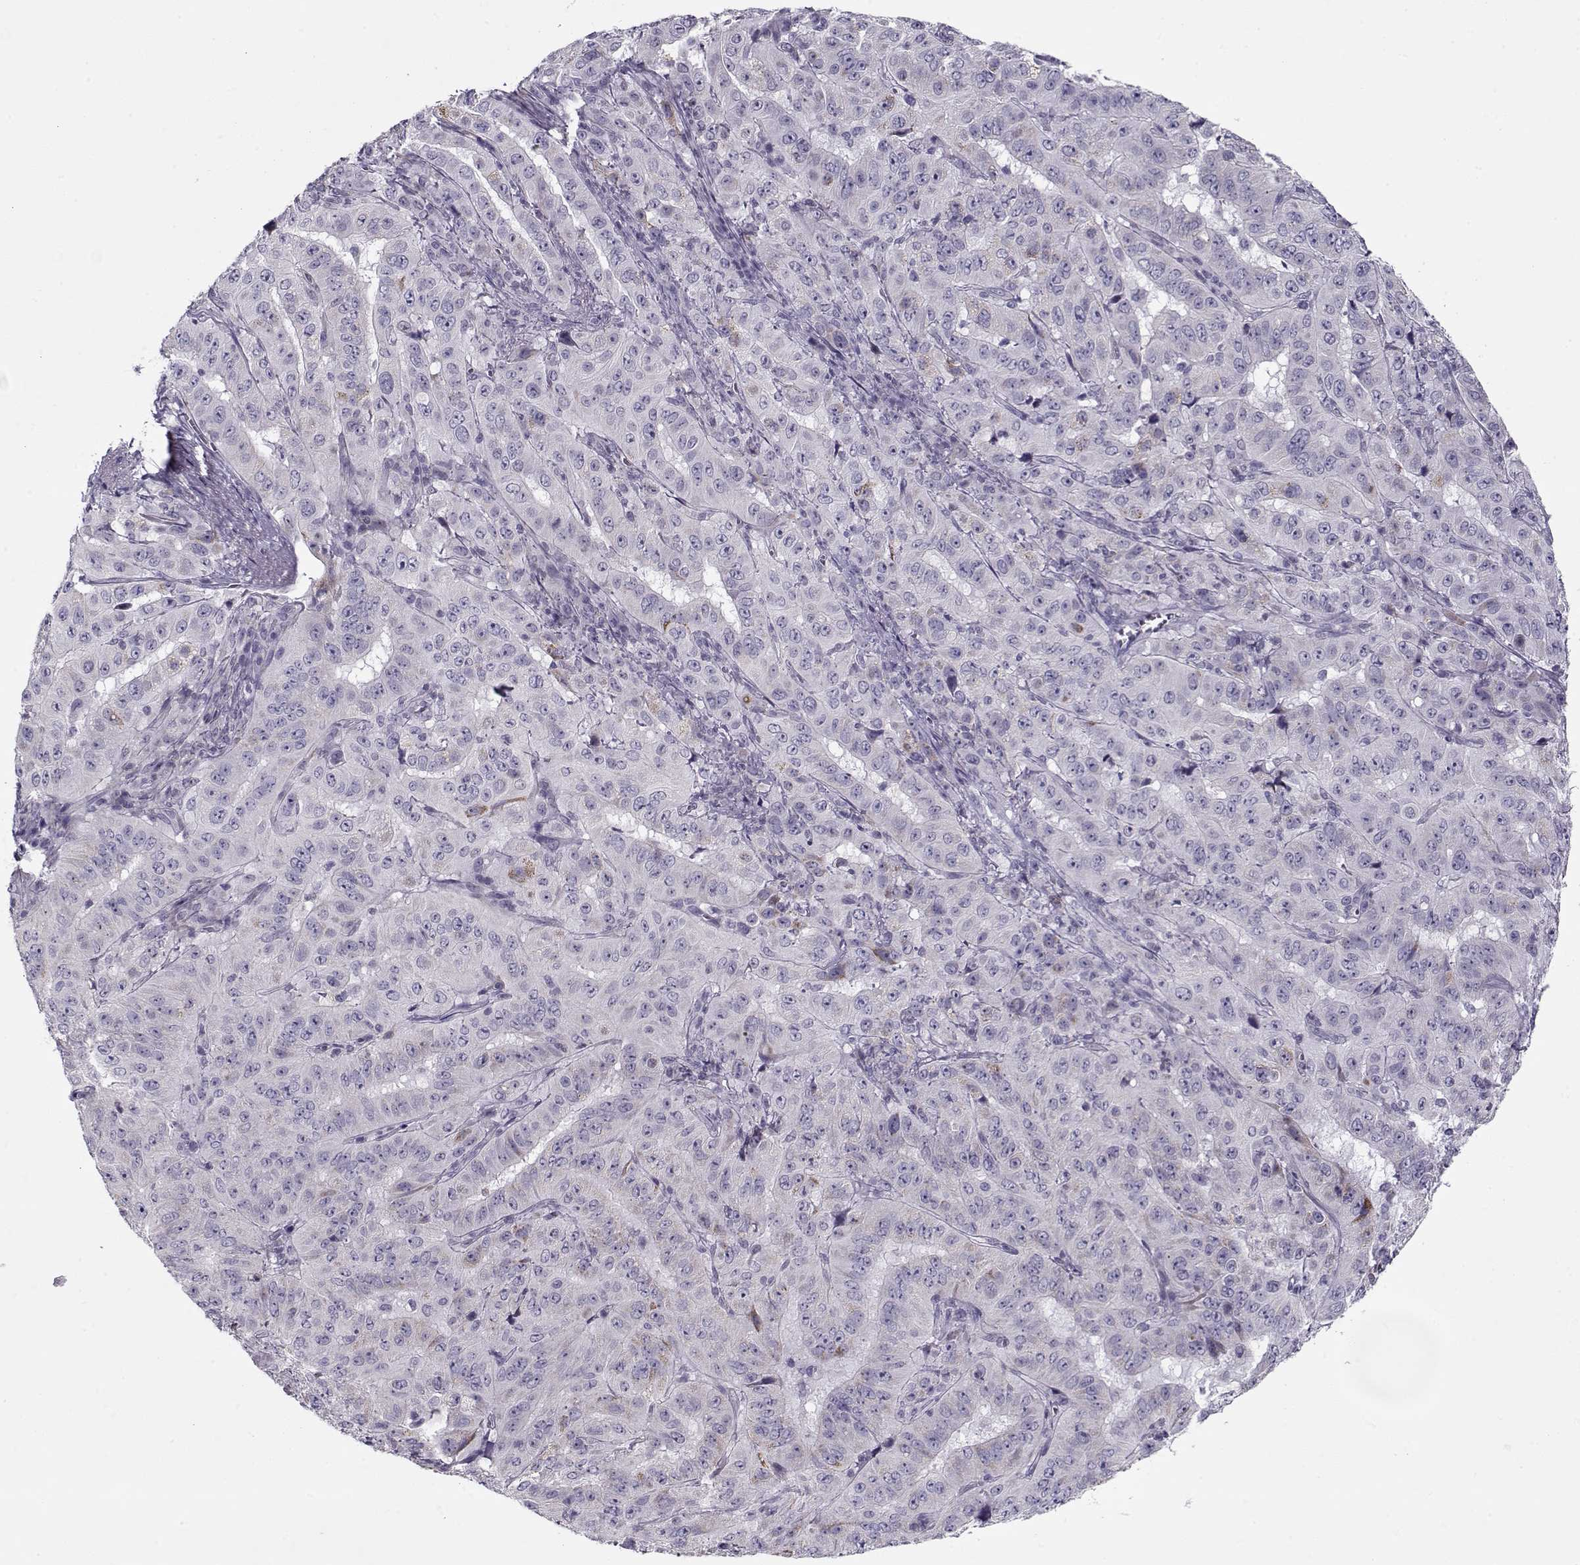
{"staining": {"intensity": "moderate", "quantity": "<25%", "location": "cytoplasmic/membranous"}, "tissue": "pancreatic cancer", "cell_type": "Tumor cells", "image_type": "cancer", "snomed": [{"axis": "morphology", "description": "Adenocarcinoma, NOS"}, {"axis": "topography", "description": "Pancreas"}], "caption": "A high-resolution photomicrograph shows immunohistochemistry (IHC) staining of pancreatic cancer, which reveals moderate cytoplasmic/membranous expression in about <25% of tumor cells. (IHC, brightfield microscopy, high magnification).", "gene": "PP2D1", "patient": {"sex": "male", "age": 63}}